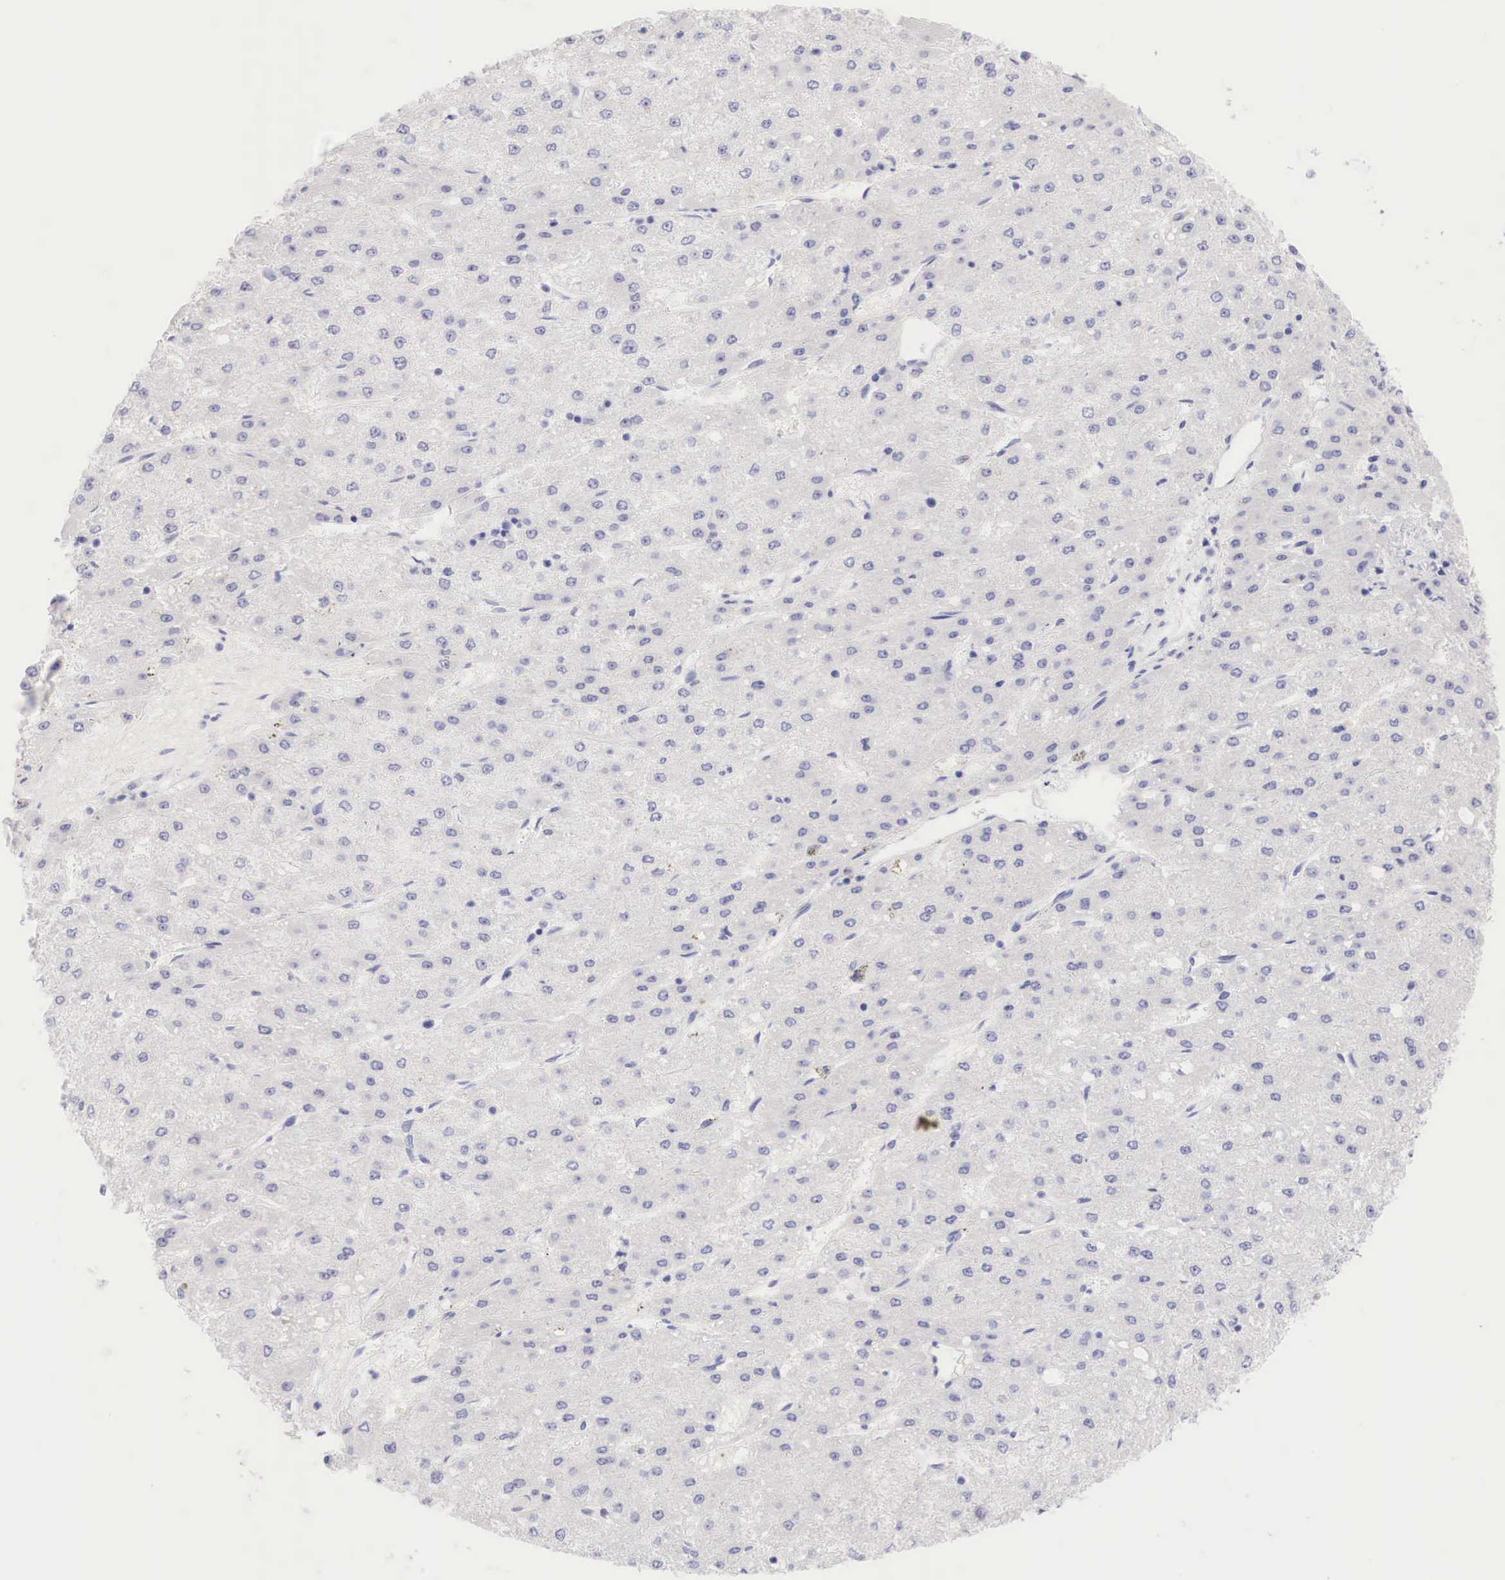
{"staining": {"intensity": "negative", "quantity": "none", "location": "none"}, "tissue": "liver cancer", "cell_type": "Tumor cells", "image_type": "cancer", "snomed": [{"axis": "morphology", "description": "Carcinoma, Hepatocellular, NOS"}, {"axis": "topography", "description": "Liver"}], "caption": "The image demonstrates no significant expression in tumor cells of liver cancer.", "gene": "TYR", "patient": {"sex": "female", "age": 52}}